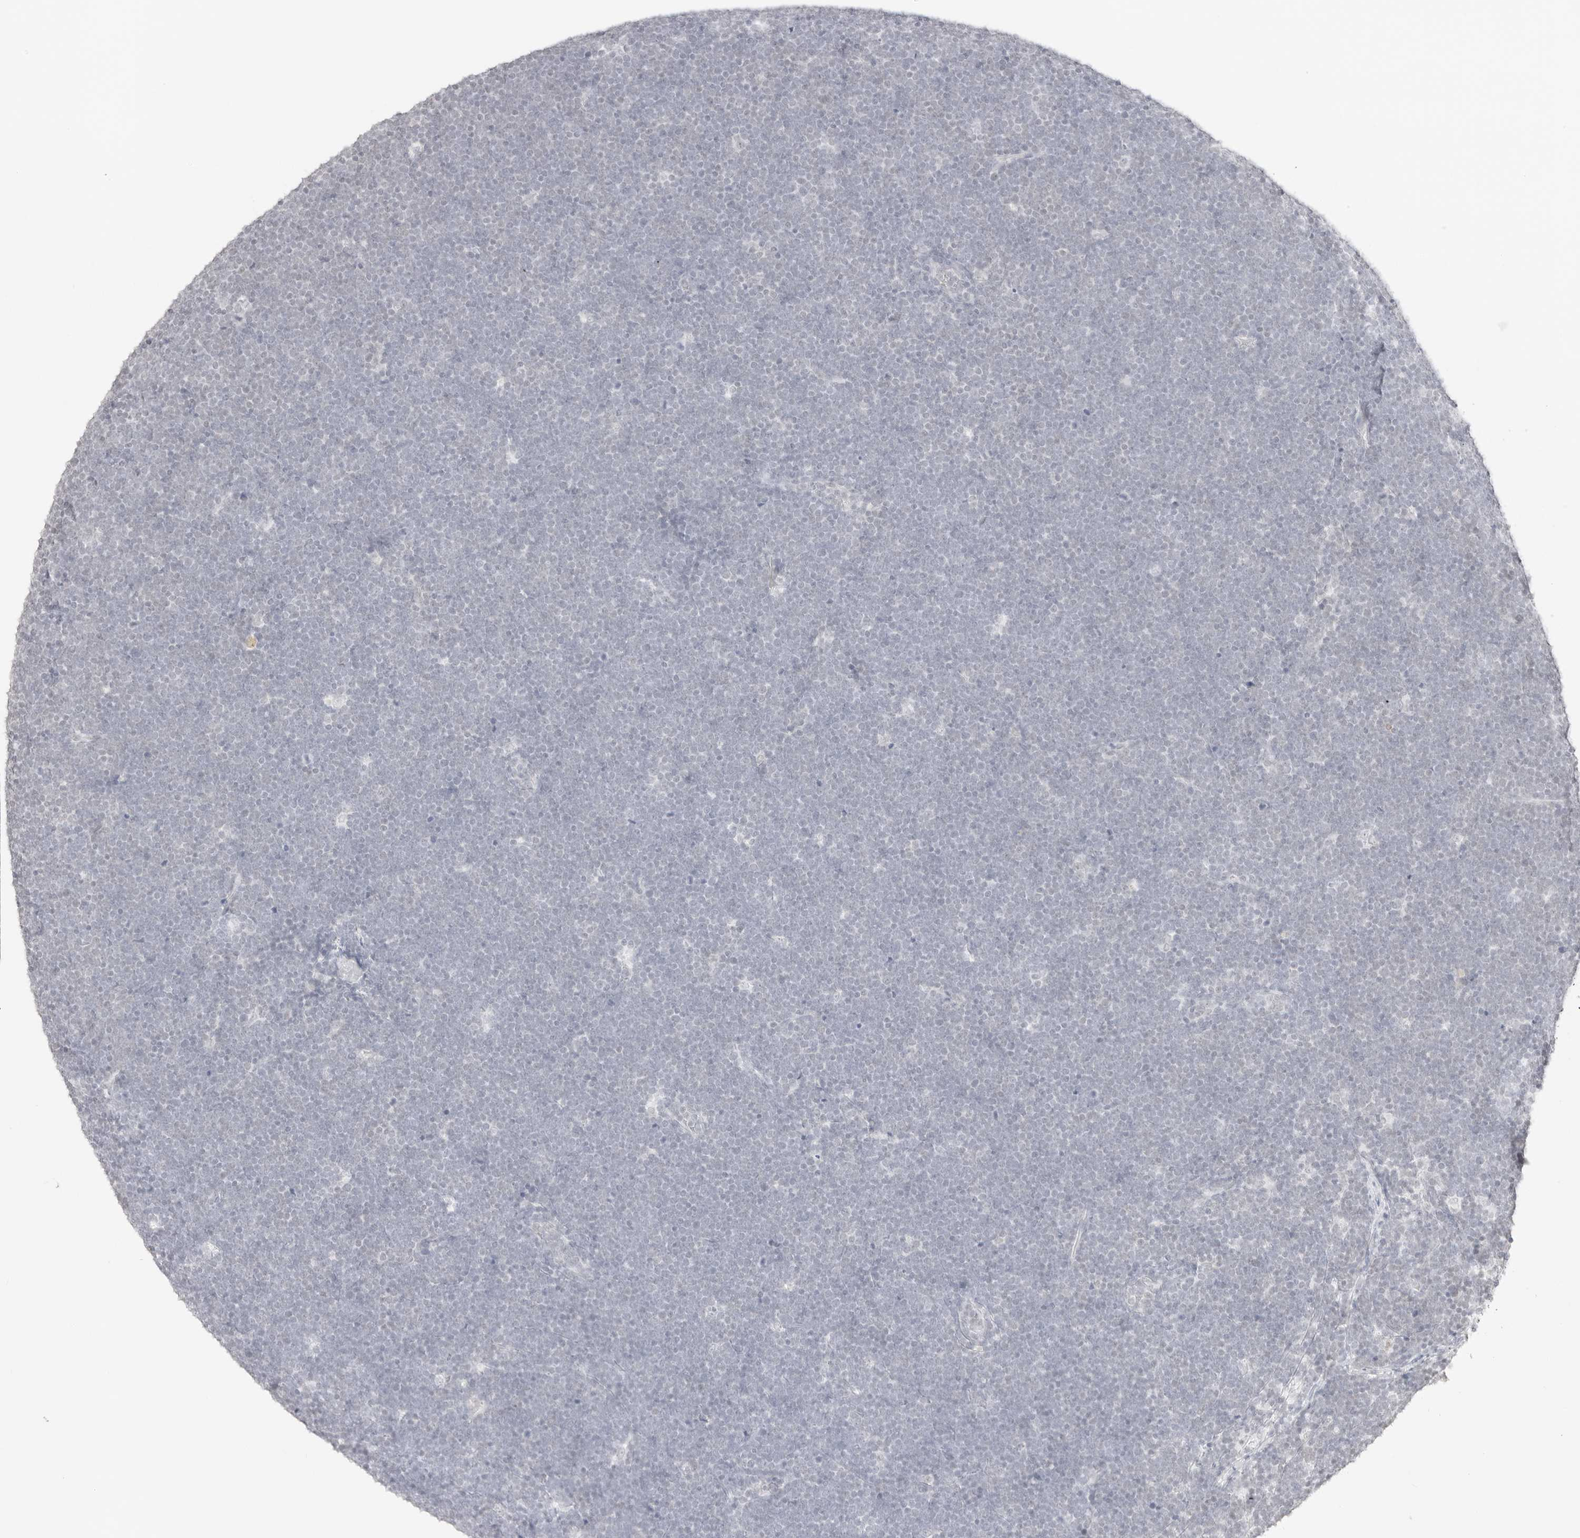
{"staining": {"intensity": "negative", "quantity": "none", "location": "none"}, "tissue": "lymphoma", "cell_type": "Tumor cells", "image_type": "cancer", "snomed": [{"axis": "morphology", "description": "Malignant lymphoma, non-Hodgkin's type, High grade"}, {"axis": "topography", "description": "Lymph node"}], "caption": "Tumor cells are negative for protein expression in human high-grade malignant lymphoma, non-Hodgkin's type. (DAB immunohistochemistry (IHC) with hematoxylin counter stain).", "gene": "FBLN5", "patient": {"sex": "male", "age": 13}}